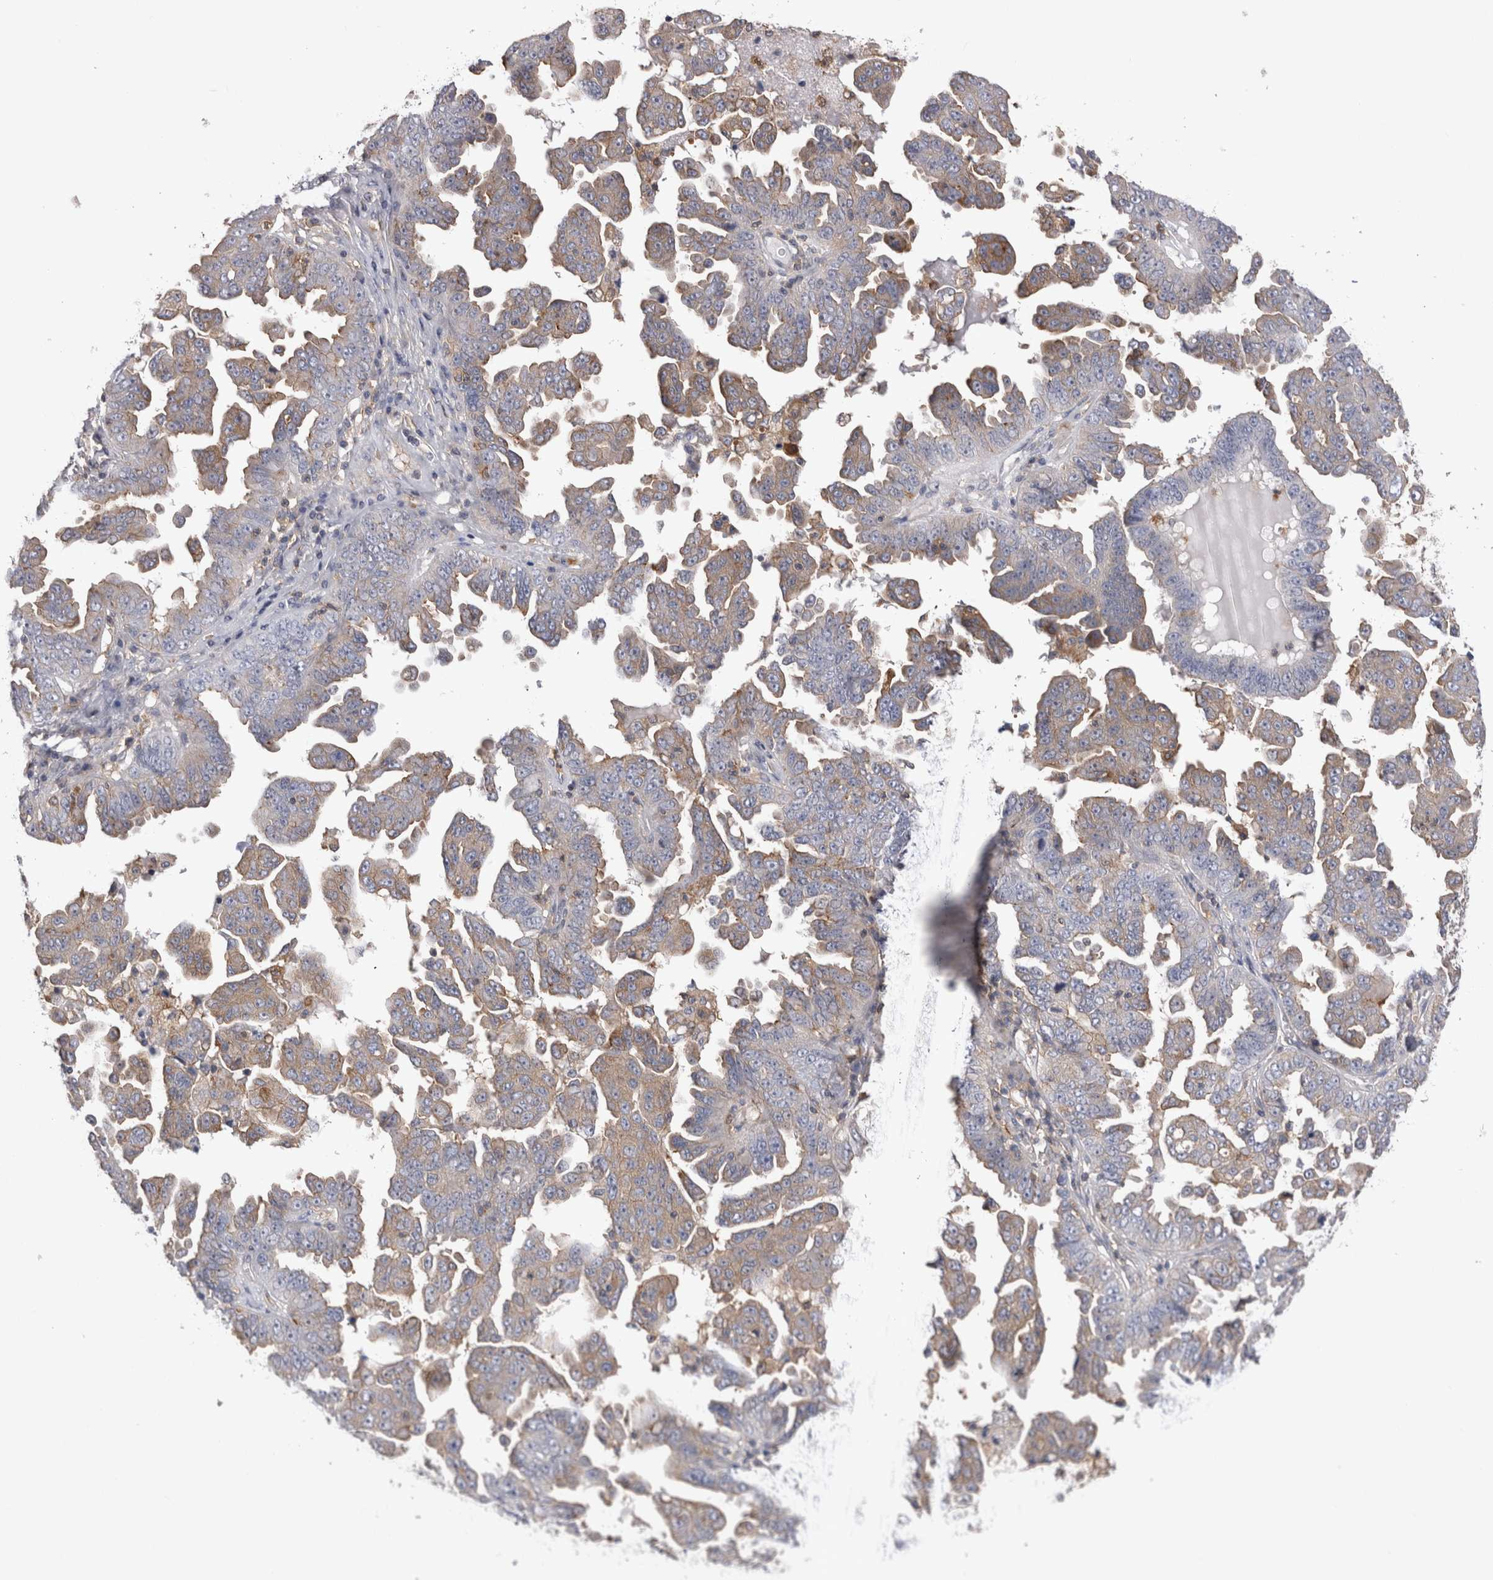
{"staining": {"intensity": "moderate", "quantity": "25%-75%", "location": "cytoplasmic/membranous"}, "tissue": "ovarian cancer", "cell_type": "Tumor cells", "image_type": "cancer", "snomed": [{"axis": "morphology", "description": "Carcinoma, endometroid"}, {"axis": "topography", "description": "Ovary"}], "caption": "The immunohistochemical stain highlights moderate cytoplasmic/membranous expression in tumor cells of ovarian endometroid carcinoma tissue. The protein of interest is stained brown, and the nuclei are stained in blue (DAB IHC with brightfield microscopy, high magnification).", "gene": "RAB11FIP1", "patient": {"sex": "female", "age": 62}}